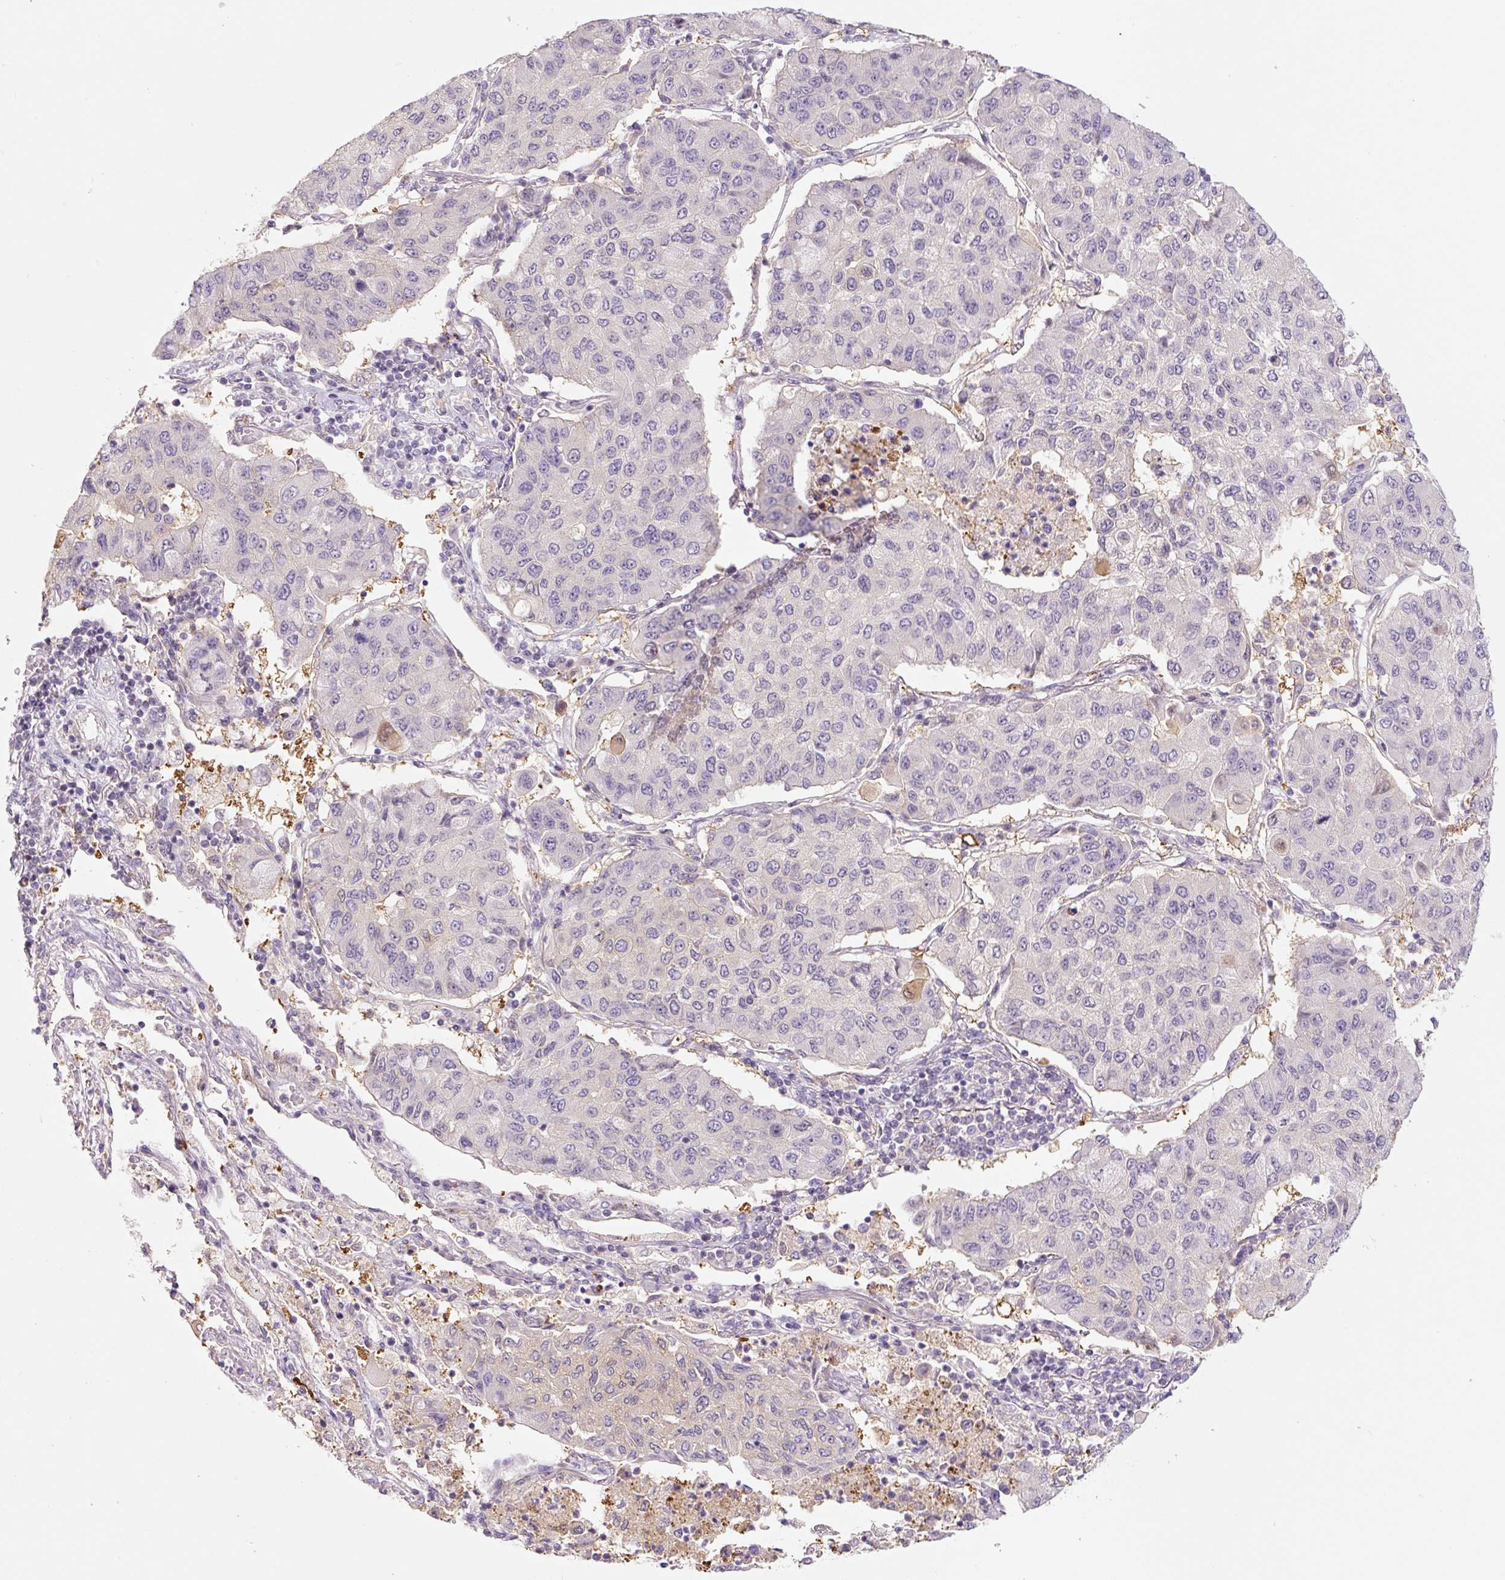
{"staining": {"intensity": "negative", "quantity": "none", "location": "none"}, "tissue": "lung cancer", "cell_type": "Tumor cells", "image_type": "cancer", "snomed": [{"axis": "morphology", "description": "Squamous cell carcinoma, NOS"}, {"axis": "topography", "description": "Lung"}], "caption": "The image reveals no staining of tumor cells in squamous cell carcinoma (lung). (Immunohistochemistry, brightfield microscopy, high magnification).", "gene": "SPSB2", "patient": {"sex": "male", "age": 74}}